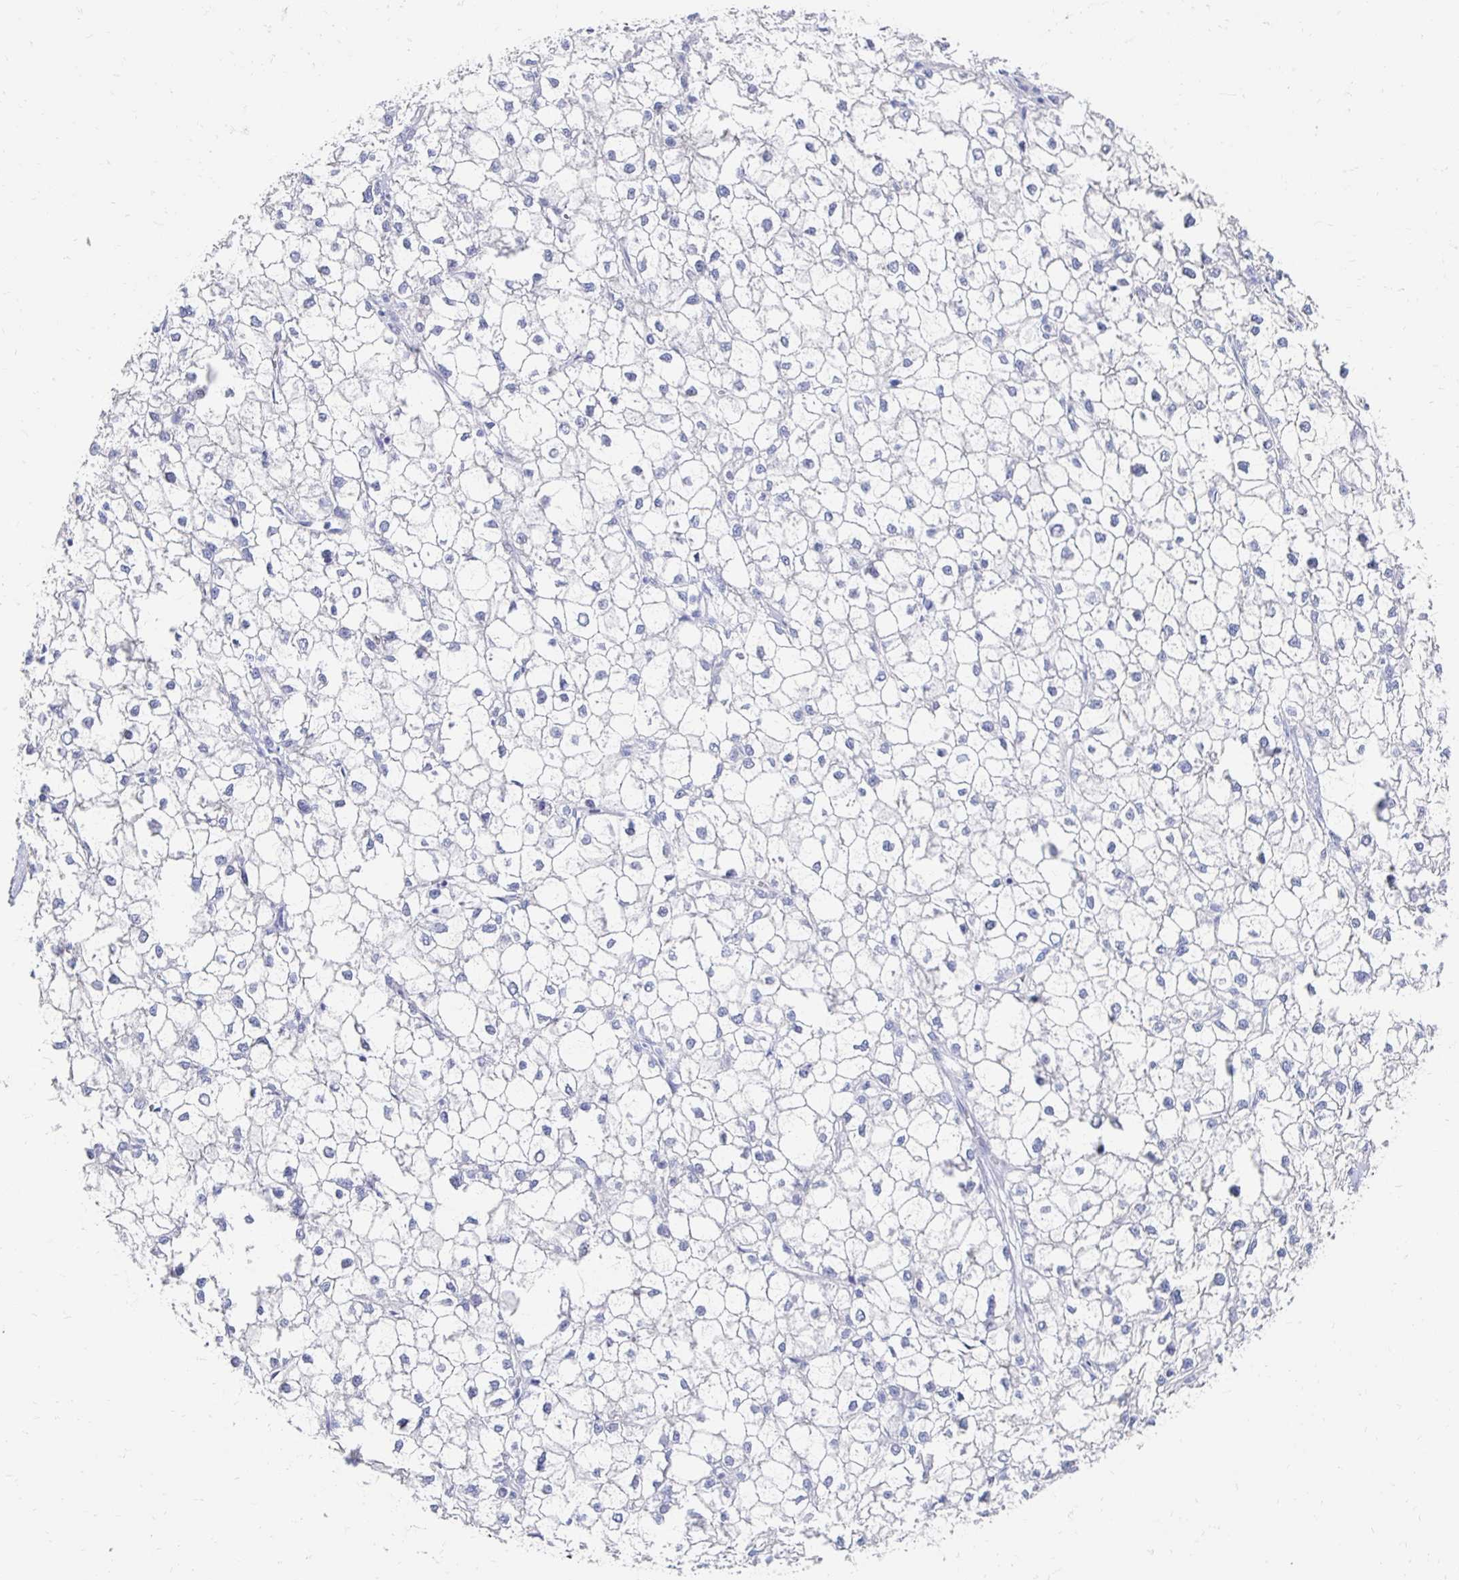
{"staining": {"intensity": "negative", "quantity": "none", "location": "none"}, "tissue": "liver cancer", "cell_type": "Tumor cells", "image_type": "cancer", "snomed": [{"axis": "morphology", "description": "Carcinoma, Hepatocellular, NOS"}, {"axis": "topography", "description": "Liver"}], "caption": "Liver cancer was stained to show a protein in brown. There is no significant staining in tumor cells.", "gene": "CST6", "patient": {"sex": "female", "age": 43}}